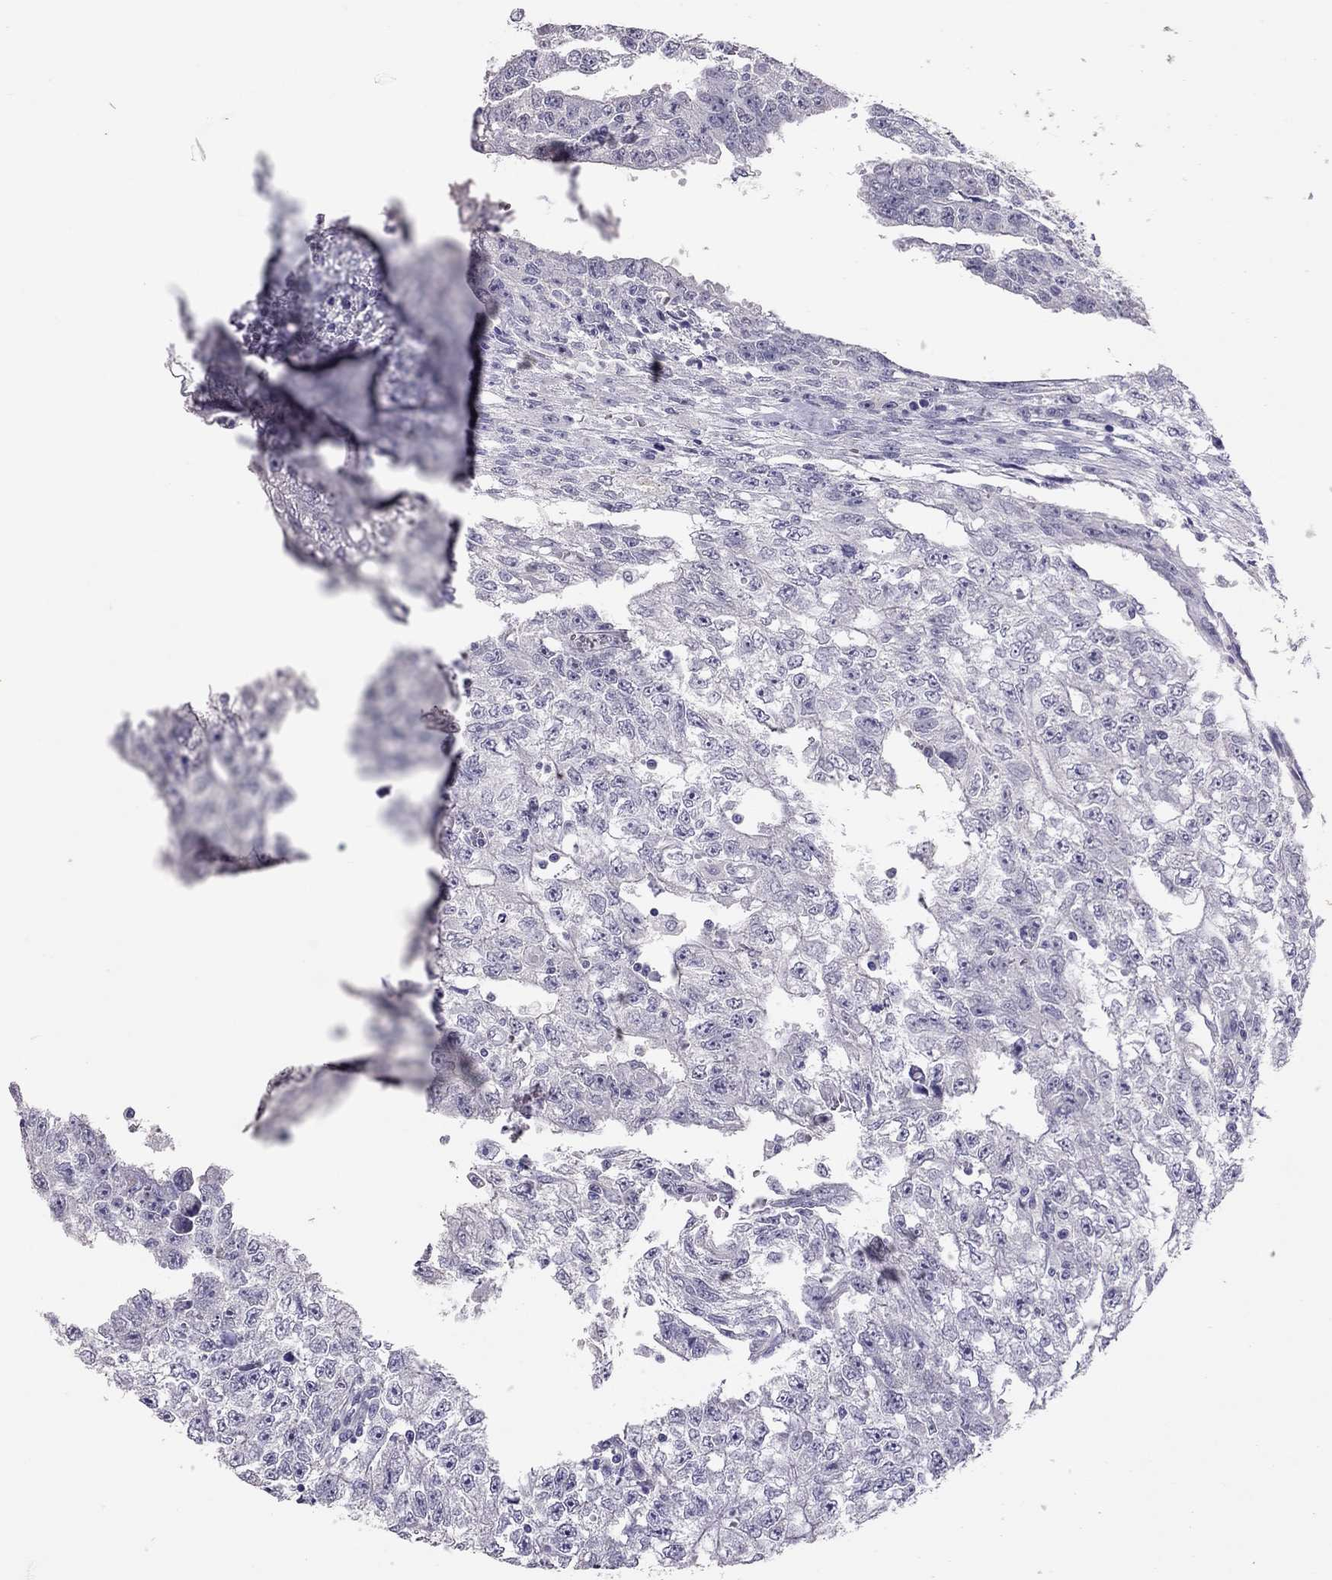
{"staining": {"intensity": "negative", "quantity": "none", "location": "none"}, "tissue": "testis cancer", "cell_type": "Tumor cells", "image_type": "cancer", "snomed": [{"axis": "morphology", "description": "Carcinoma, Embryonal, NOS"}, {"axis": "morphology", "description": "Teratoma, malignant, NOS"}, {"axis": "topography", "description": "Testis"}], "caption": "Immunohistochemistry (IHC) of embryonal carcinoma (testis) demonstrates no positivity in tumor cells. (Stains: DAB (3,3'-diaminobenzidine) immunohistochemistry (IHC) with hematoxylin counter stain, Microscopy: brightfield microscopy at high magnification).", "gene": "PSMB11", "patient": {"sex": "male", "age": 24}}